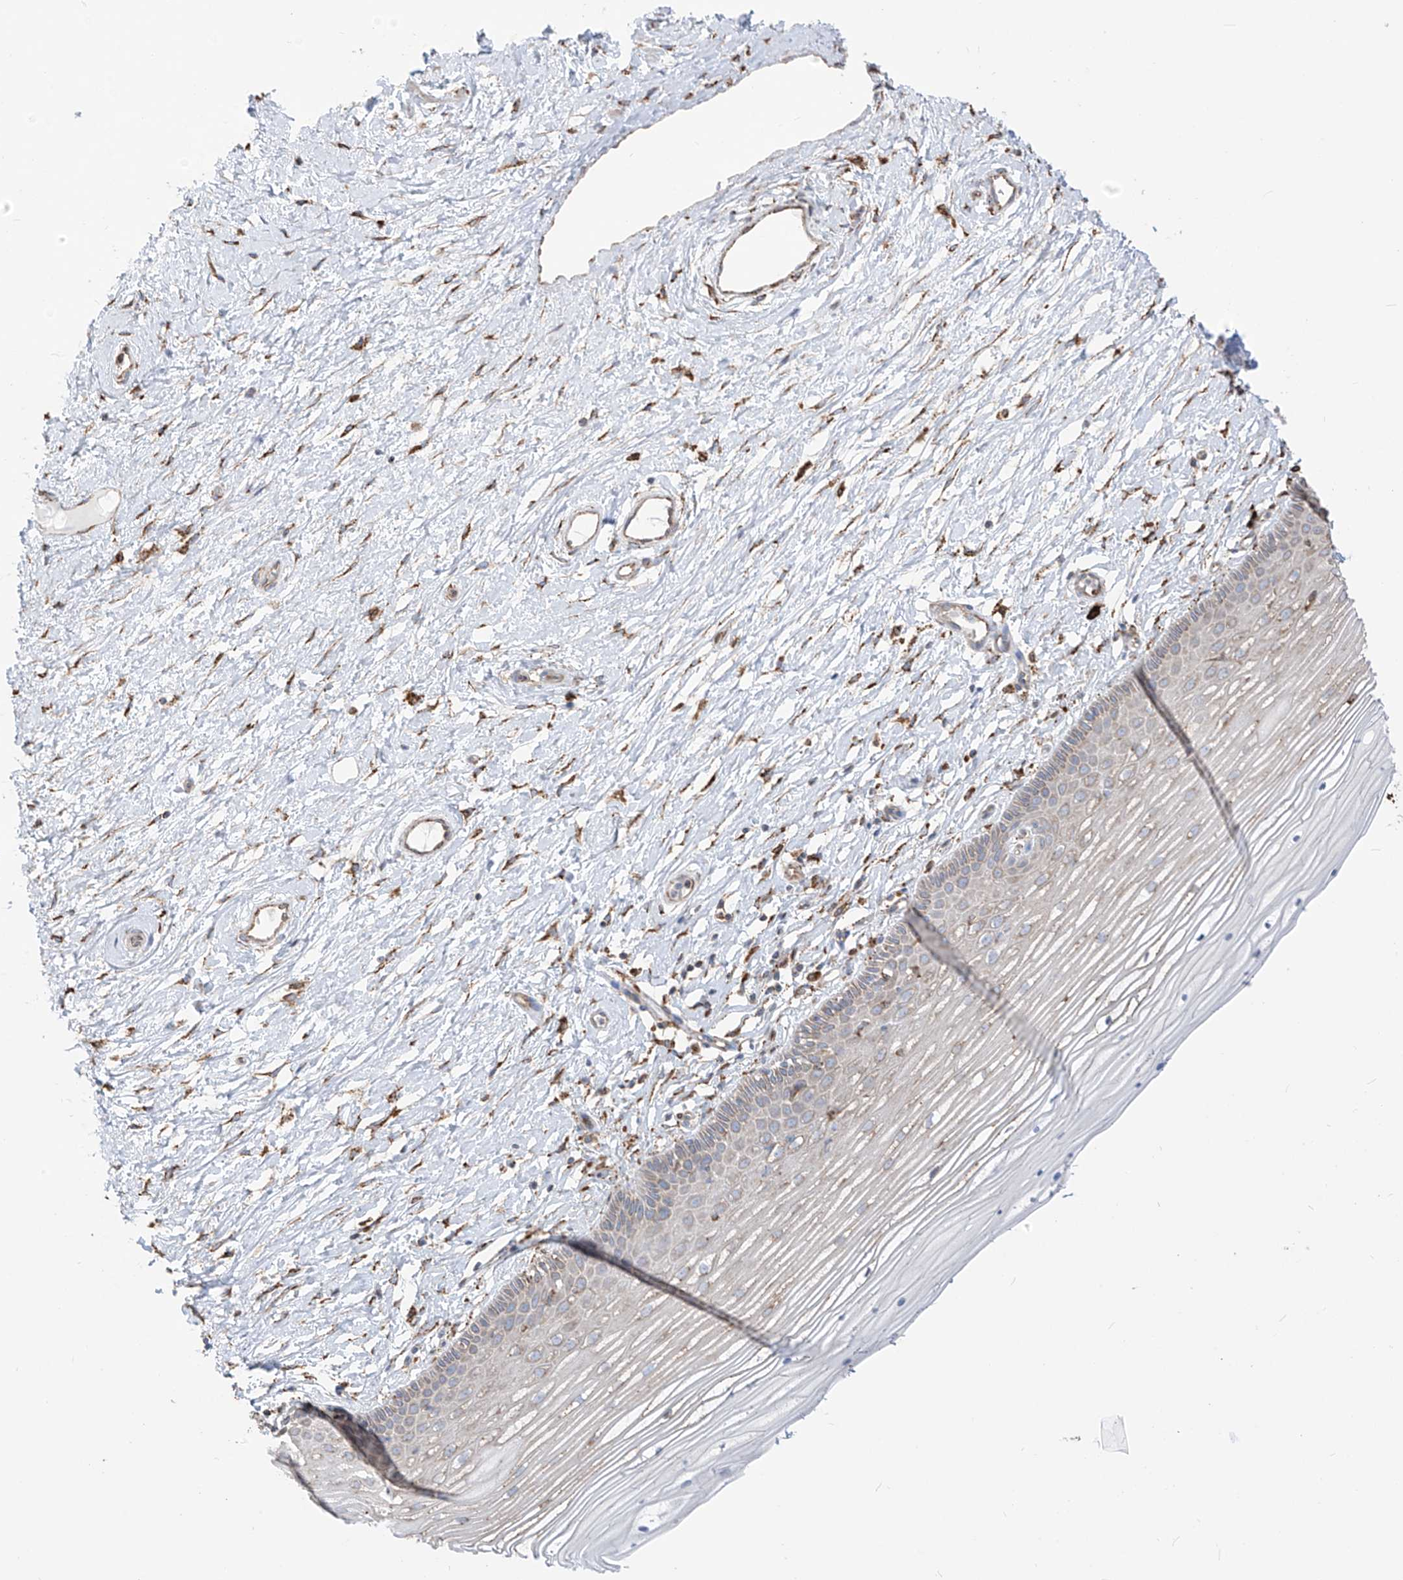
{"staining": {"intensity": "weak", "quantity": "<25%", "location": "cytoplasmic/membranous"}, "tissue": "vagina", "cell_type": "Squamous epithelial cells", "image_type": "normal", "snomed": [{"axis": "morphology", "description": "Normal tissue, NOS"}, {"axis": "topography", "description": "Vagina"}, {"axis": "topography", "description": "Cervix"}], "caption": "Protein analysis of benign vagina demonstrates no significant positivity in squamous epithelial cells.", "gene": "PDIA6", "patient": {"sex": "female", "age": 40}}